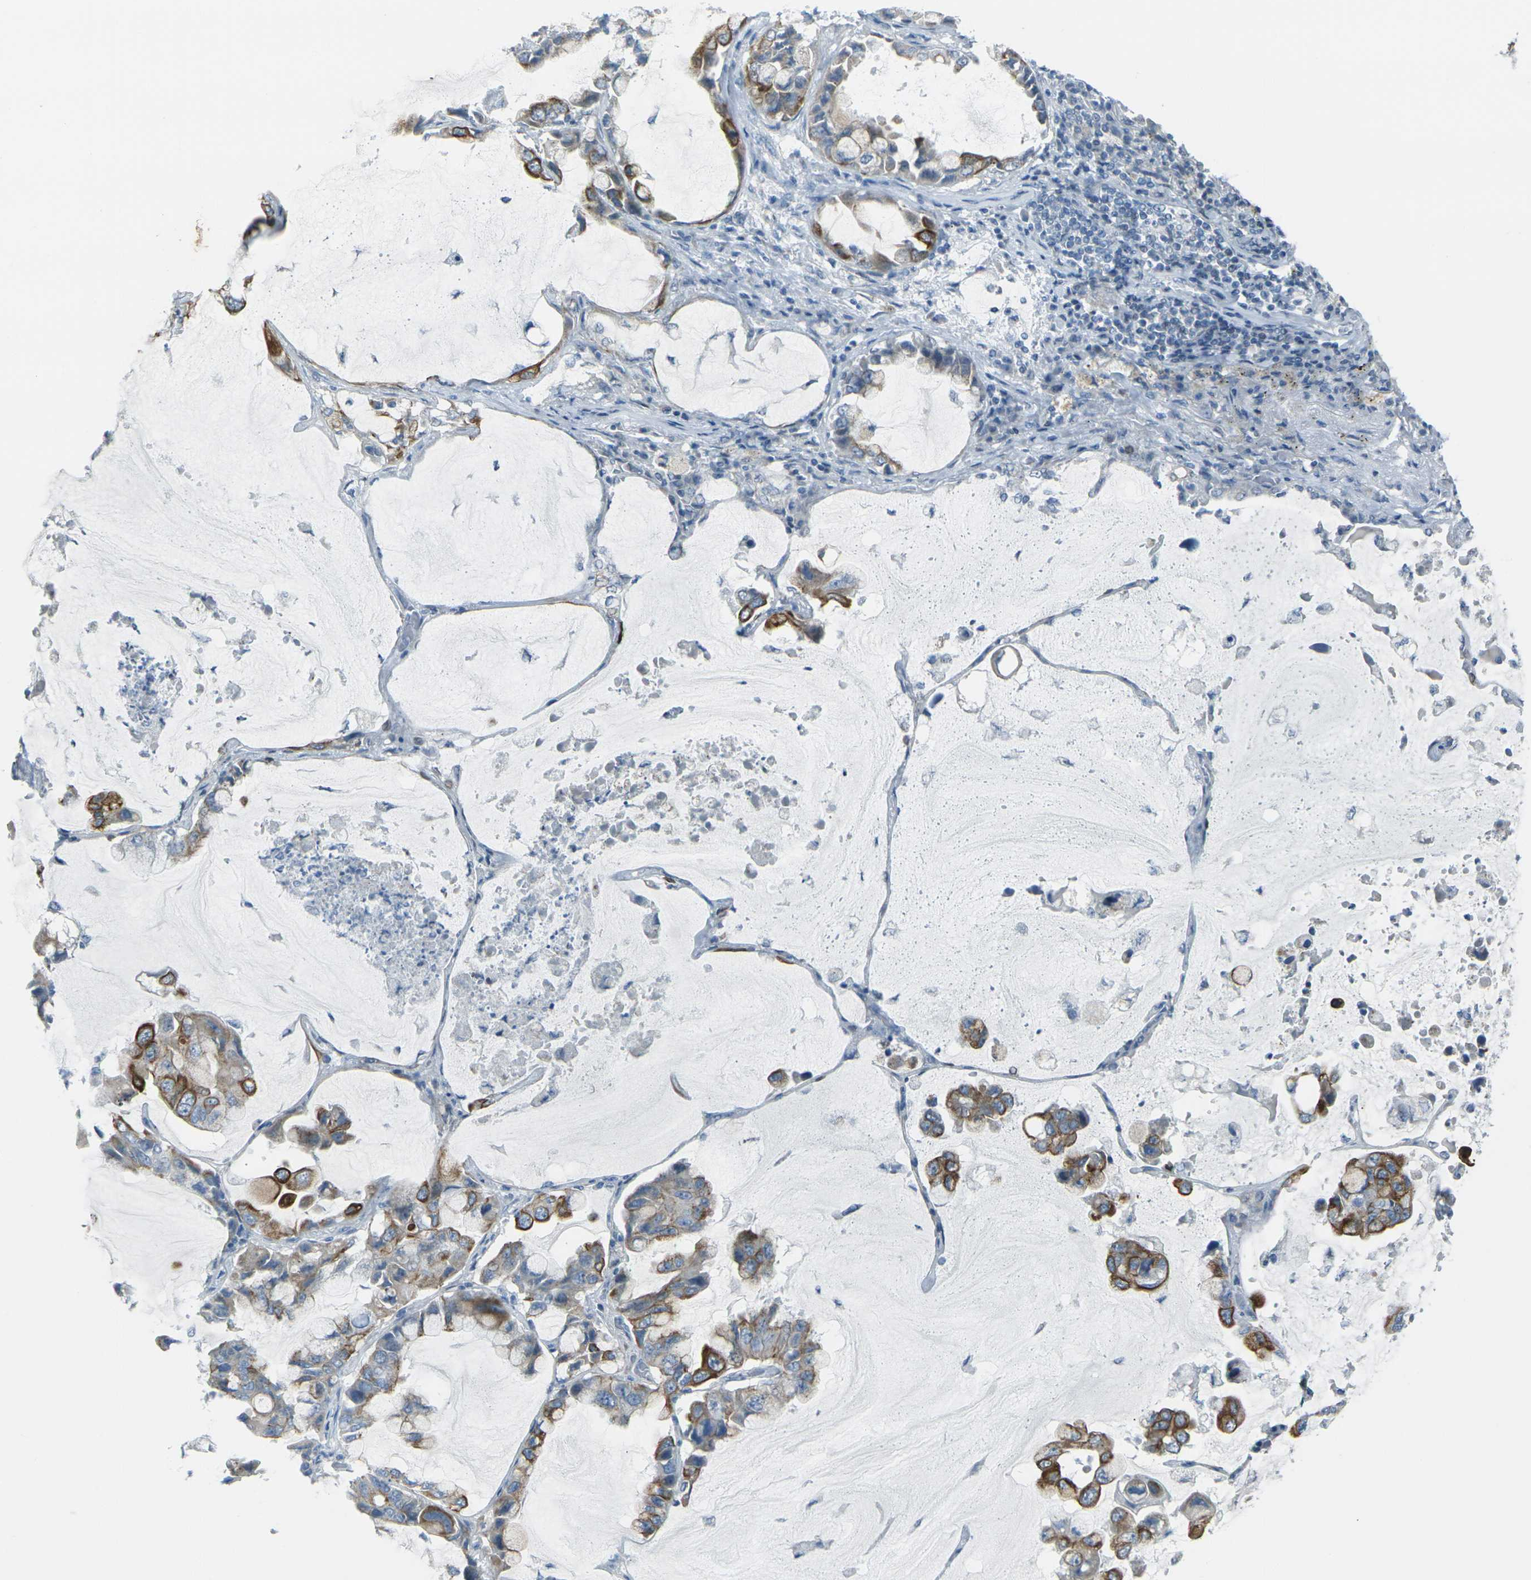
{"staining": {"intensity": "moderate", "quantity": "25%-75%", "location": "cytoplasmic/membranous"}, "tissue": "lung cancer", "cell_type": "Tumor cells", "image_type": "cancer", "snomed": [{"axis": "morphology", "description": "Adenocarcinoma, NOS"}, {"axis": "topography", "description": "Lung"}], "caption": "A high-resolution image shows IHC staining of adenocarcinoma (lung), which demonstrates moderate cytoplasmic/membranous staining in about 25%-75% of tumor cells. (brown staining indicates protein expression, while blue staining denotes nuclei).", "gene": "ANKRD46", "patient": {"sex": "male", "age": 64}}